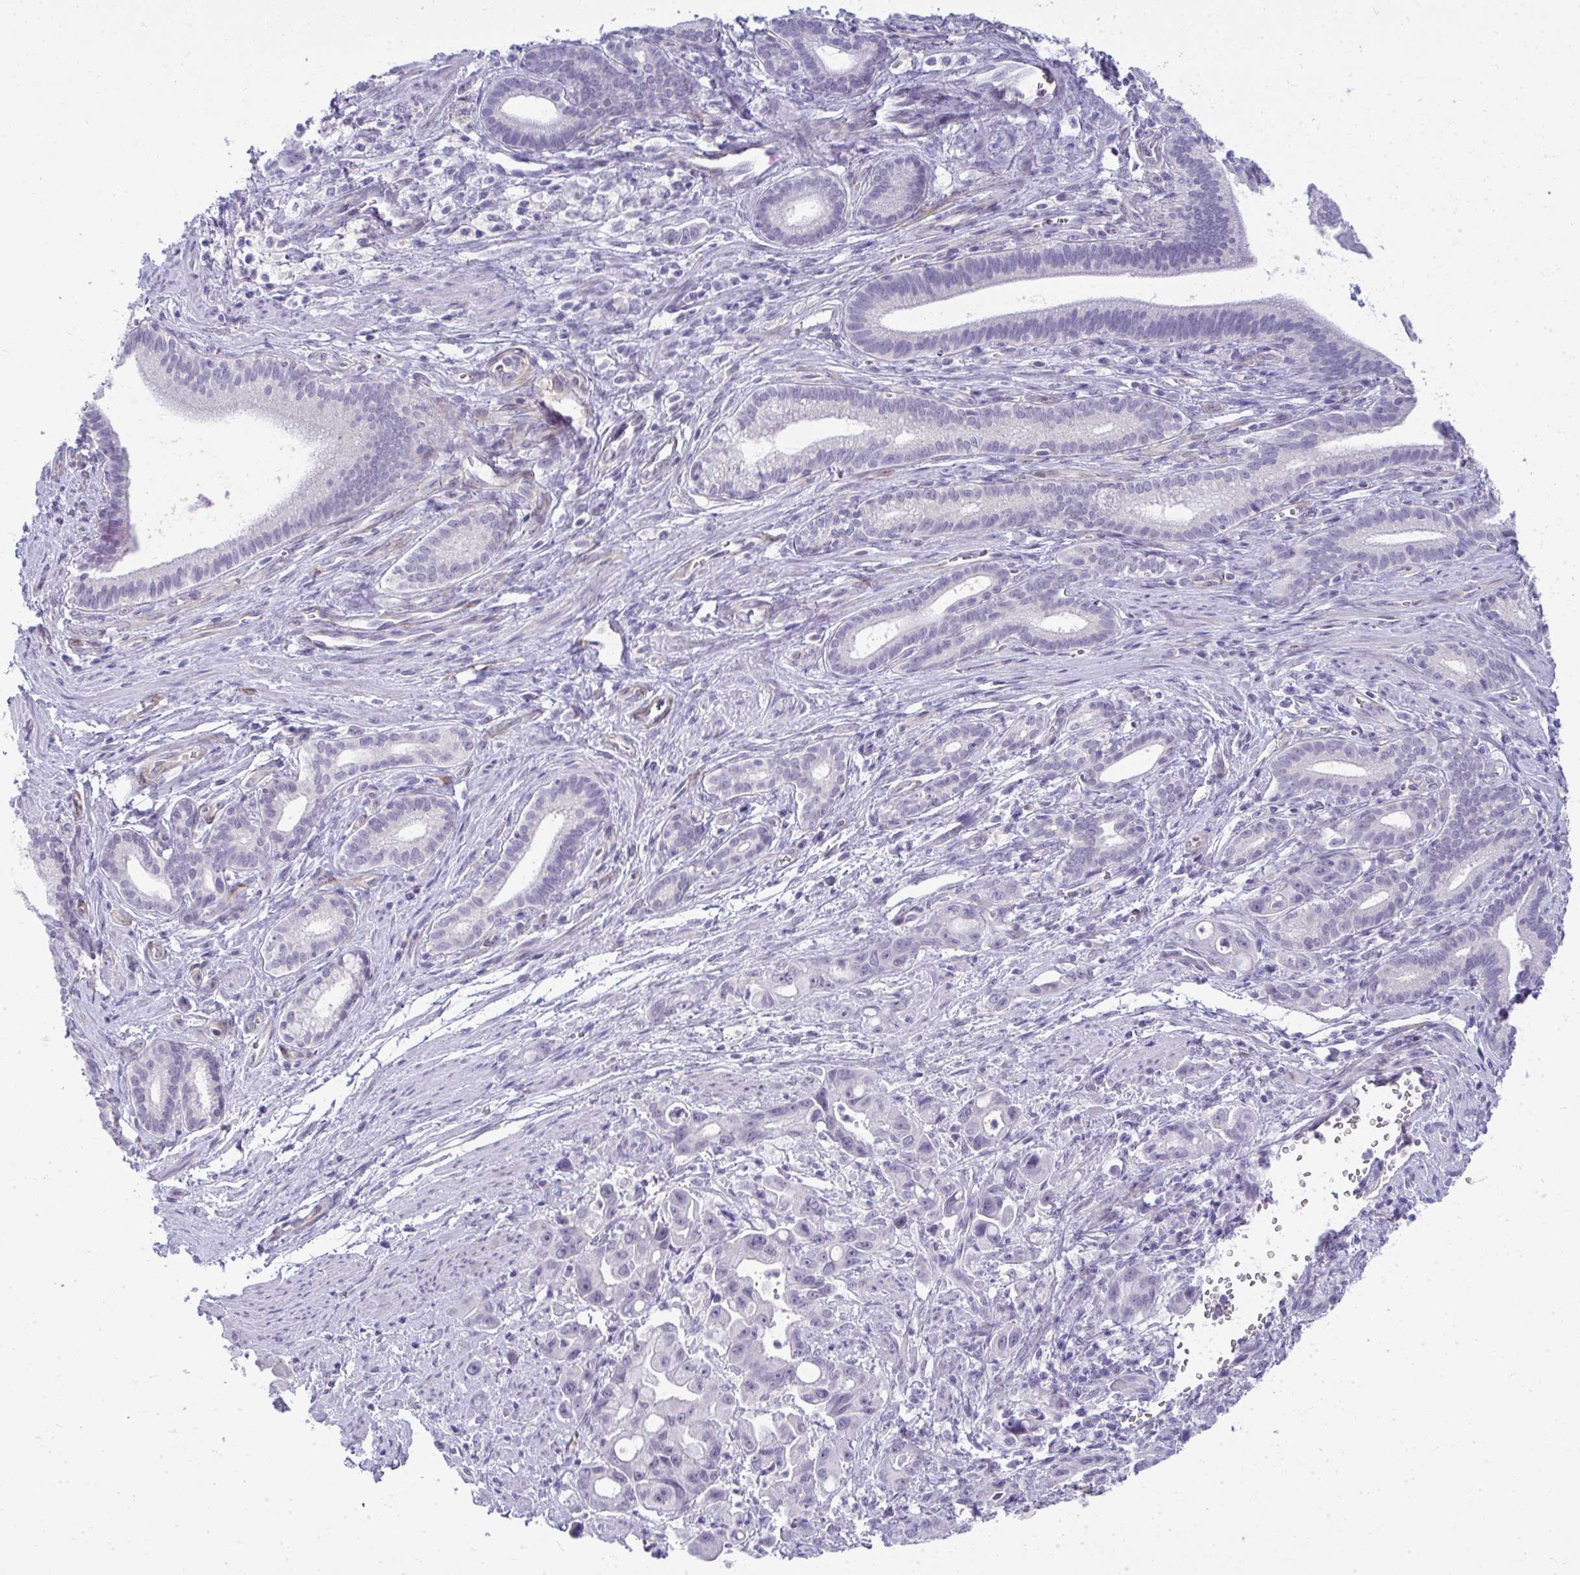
{"staining": {"intensity": "negative", "quantity": "none", "location": "none"}, "tissue": "pancreatic cancer", "cell_type": "Tumor cells", "image_type": "cancer", "snomed": [{"axis": "morphology", "description": "Adenocarcinoma, NOS"}, {"axis": "topography", "description": "Pancreas"}], "caption": "The photomicrograph shows no significant staining in tumor cells of pancreatic adenocarcinoma.", "gene": "TMEM82", "patient": {"sex": "male", "age": 68}}